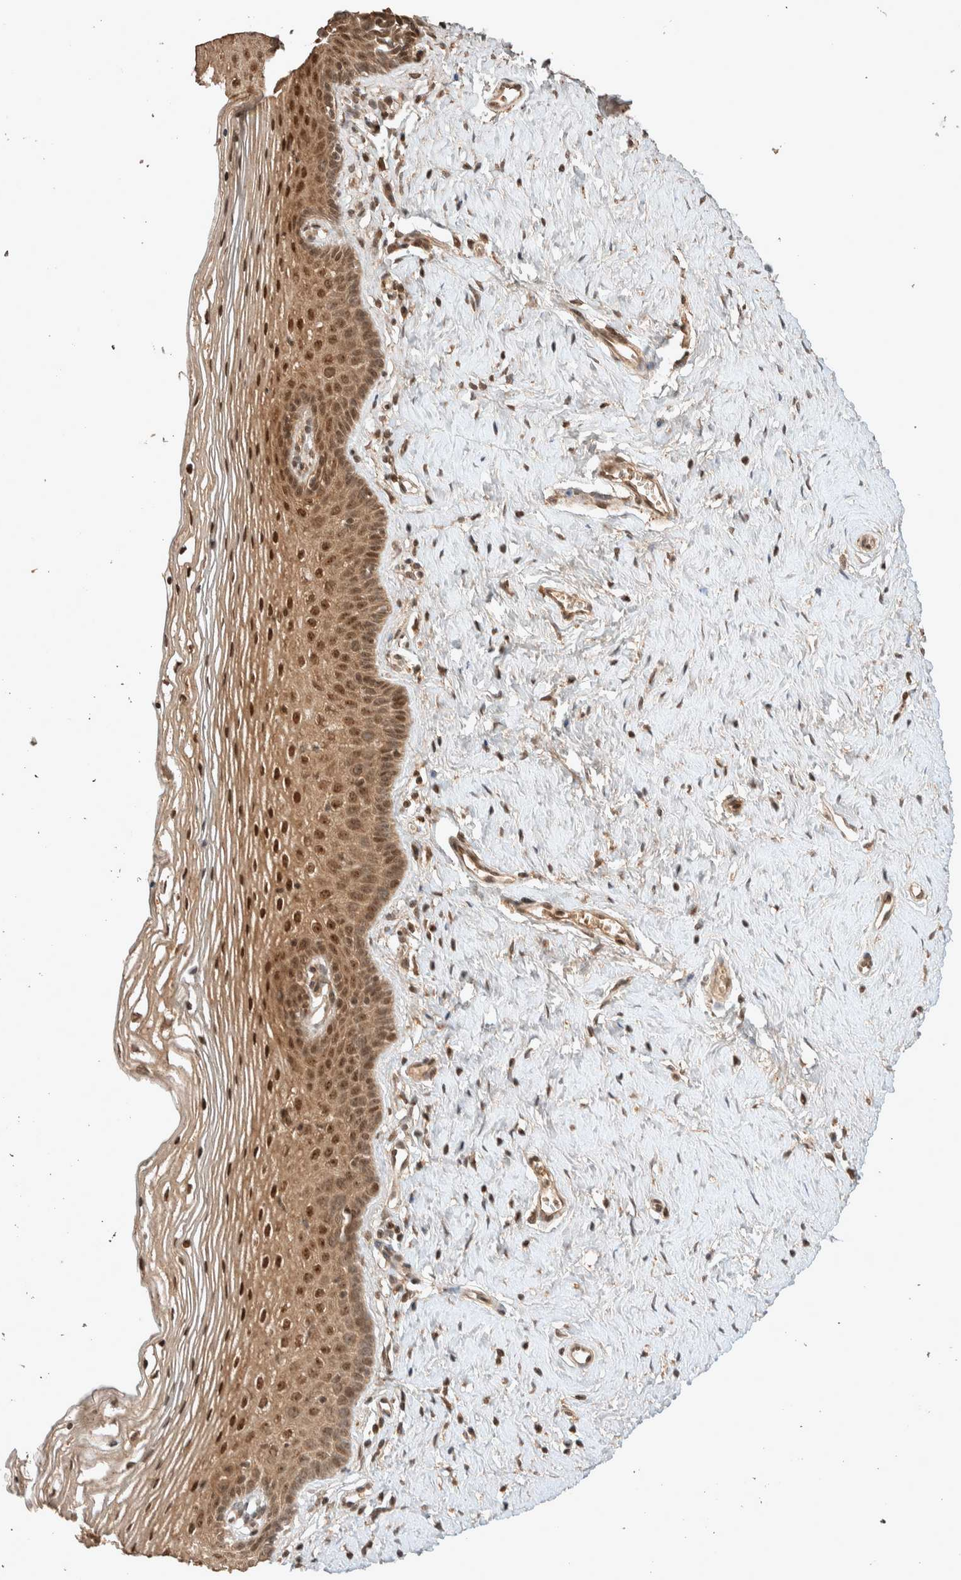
{"staining": {"intensity": "moderate", "quantity": ">75%", "location": "cytoplasmic/membranous,nuclear"}, "tissue": "vagina", "cell_type": "Squamous epithelial cells", "image_type": "normal", "snomed": [{"axis": "morphology", "description": "Normal tissue, NOS"}, {"axis": "topography", "description": "Vagina"}], "caption": "An immunohistochemistry (IHC) image of benign tissue is shown. Protein staining in brown shows moderate cytoplasmic/membranous,nuclear positivity in vagina within squamous epithelial cells.", "gene": "THRA", "patient": {"sex": "female", "age": 32}}